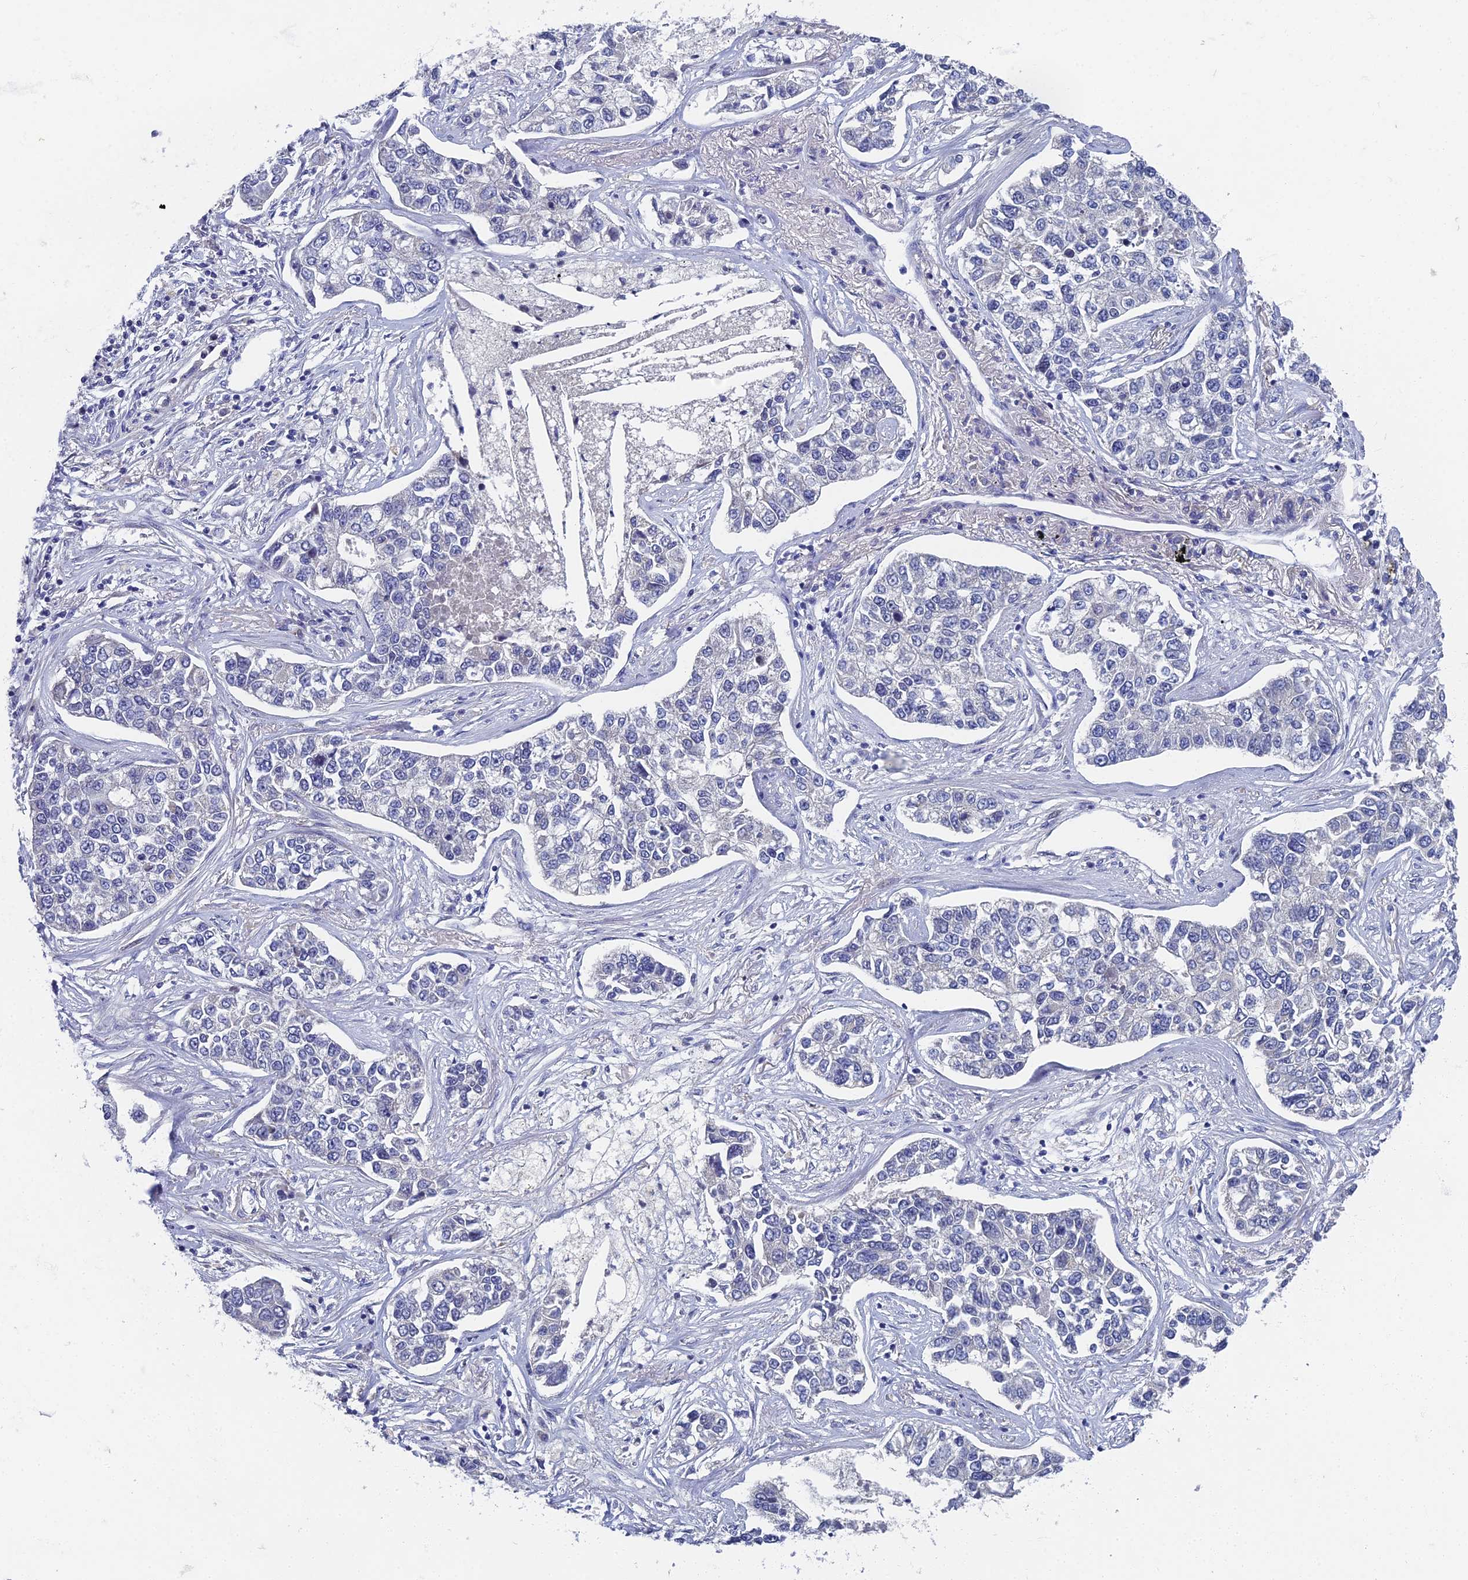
{"staining": {"intensity": "negative", "quantity": "none", "location": "none"}, "tissue": "lung cancer", "cell_type": "Tumor cells", "image_type": "cancer", "snomed": [{"axis": "morphology", "description": "Adenocarcinoma, NOS"}, {"axis": "topography", "description": "Lung"}], "caption": "Tumor cells show no significant staining in lung adenocarcinoma.", "gene": "SPIN4", "patient": {"sex": "male", "age": 49}}